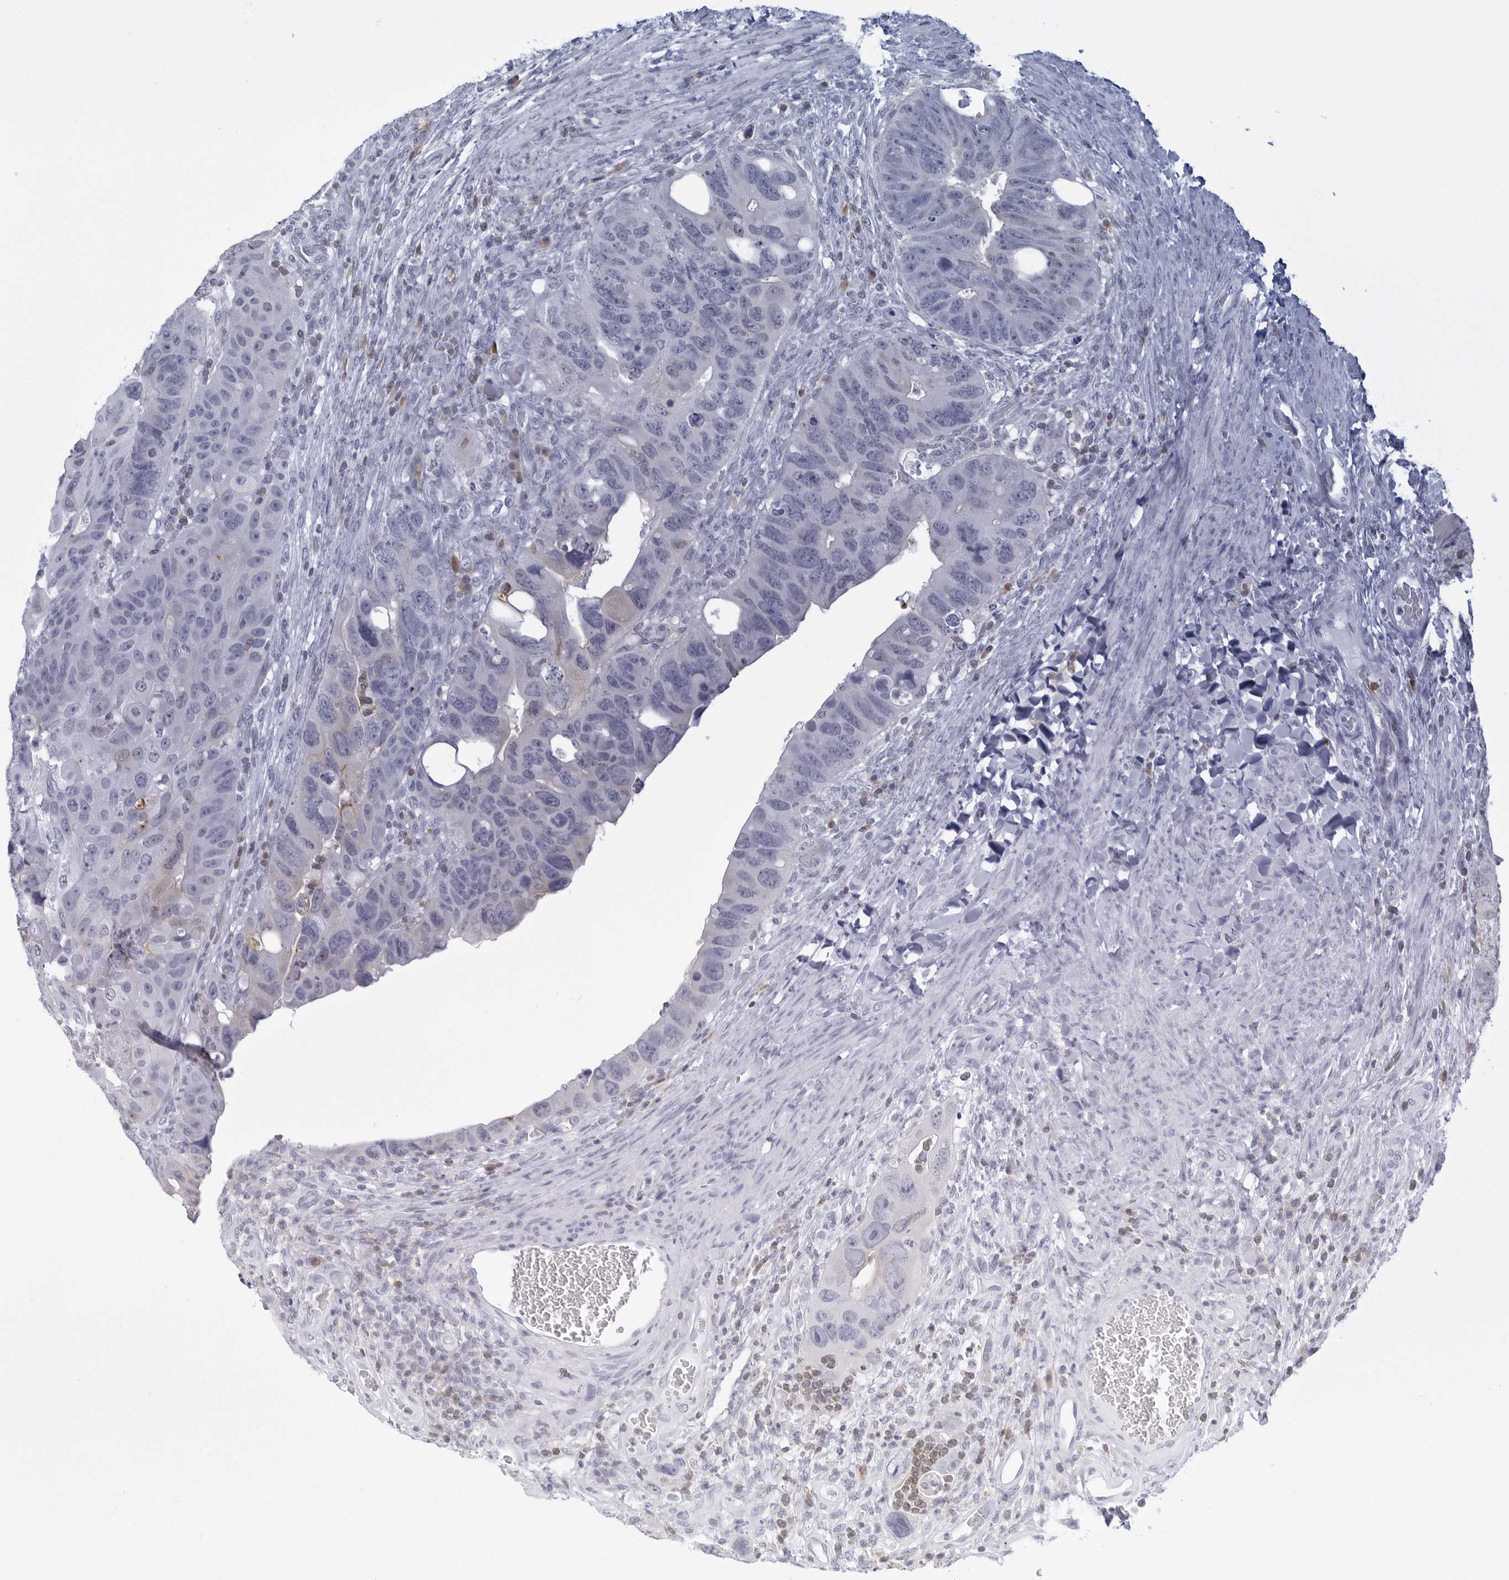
{"staining": {"intensity": "negative", "quantity": "none", "location": "none"}, "tissue": "colorectal cancer", "cell_type": "Tumor cells", "image_type": "cancer", "snomed": [{"axis": "morphology", "description": "Adenocarcinoma, NOS"}, {"axis": "topography", "description": "Rectum"}], "caption": "The histopathology image exhibits no significant positivity in tumor cells of colorectal cancer (adenocarcinoma).", "gene": "SLC9A3R1", "patient": {"sex": "male", "age": 59}}